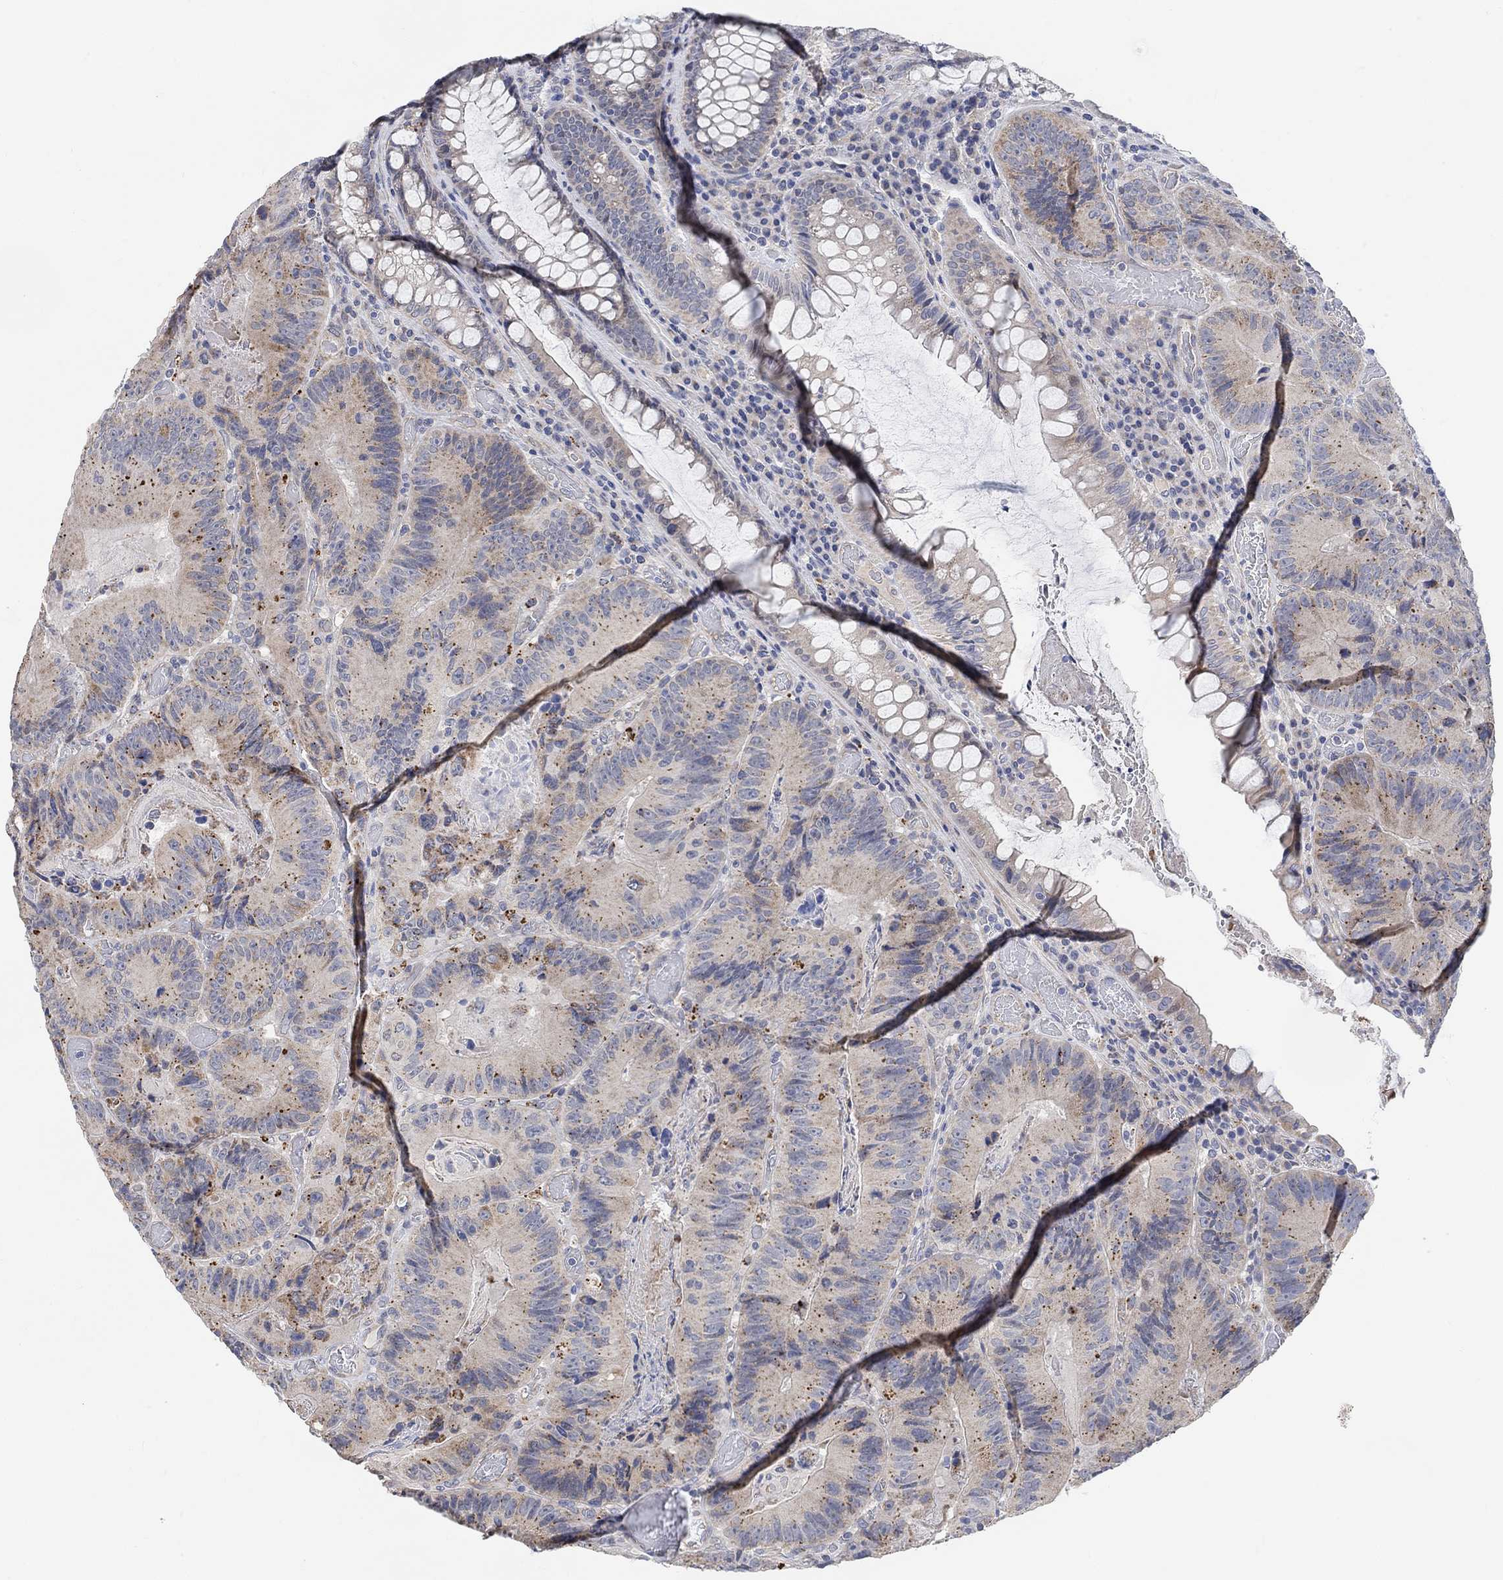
{"staining": {"intensity": "moderate", "quantity": "25%-75%", "location": "cytoplasmic/membranous"}, "tissue": "colorectal cancer", "cell_type": "Tumor cells", "image_type": "cancer", "snomed": [{"axis": "morphology", "description": "Adenocarcinoma, NOS"}, {"axis": "topography", "description": "Colon"}], "caption": "Human adenocarcinoma (colorectal) stained with a protein marker reveals moderate staining in tumor cells.", "gene": "HCRTR1", "patient": {"sex": "female", "age": 86}}